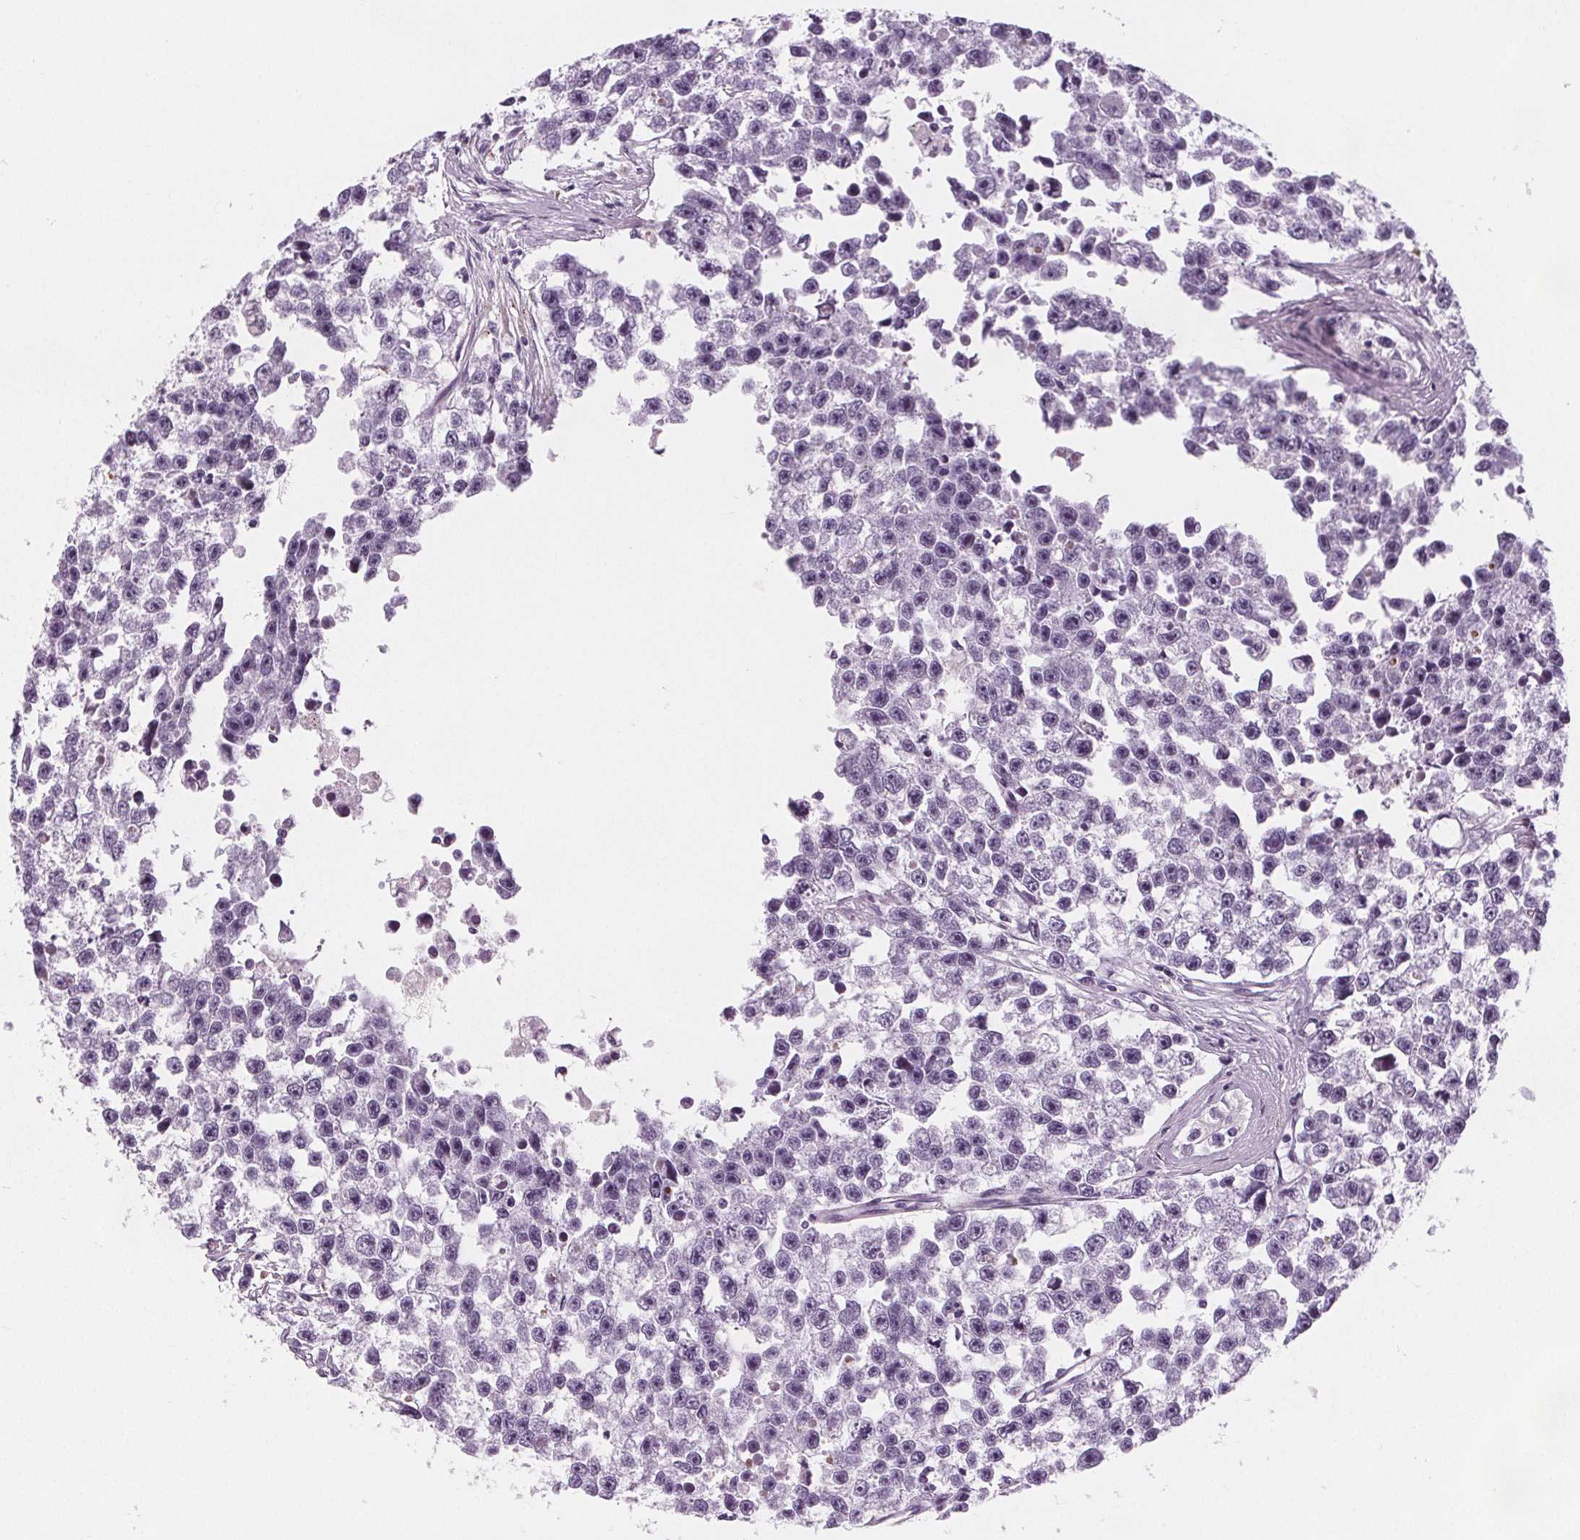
{"staining": {"intensity": "negative", "quantity": "none", "location": "none"}, "tissue": "testis cancer", "cell_type": "Tumor cells", "image_type": "cancer", "snomed": [{"axis": "morphology", "description": "Seminoma, NOS"}, {"axis": "topography", "description": "Testis"}], "caption": "Immunohistochemistry of testis cancer (seminoma) shows no expression in tumor cells.", "gene": "SLC5A12", "patient": {"sex": "male", "age": 26}}